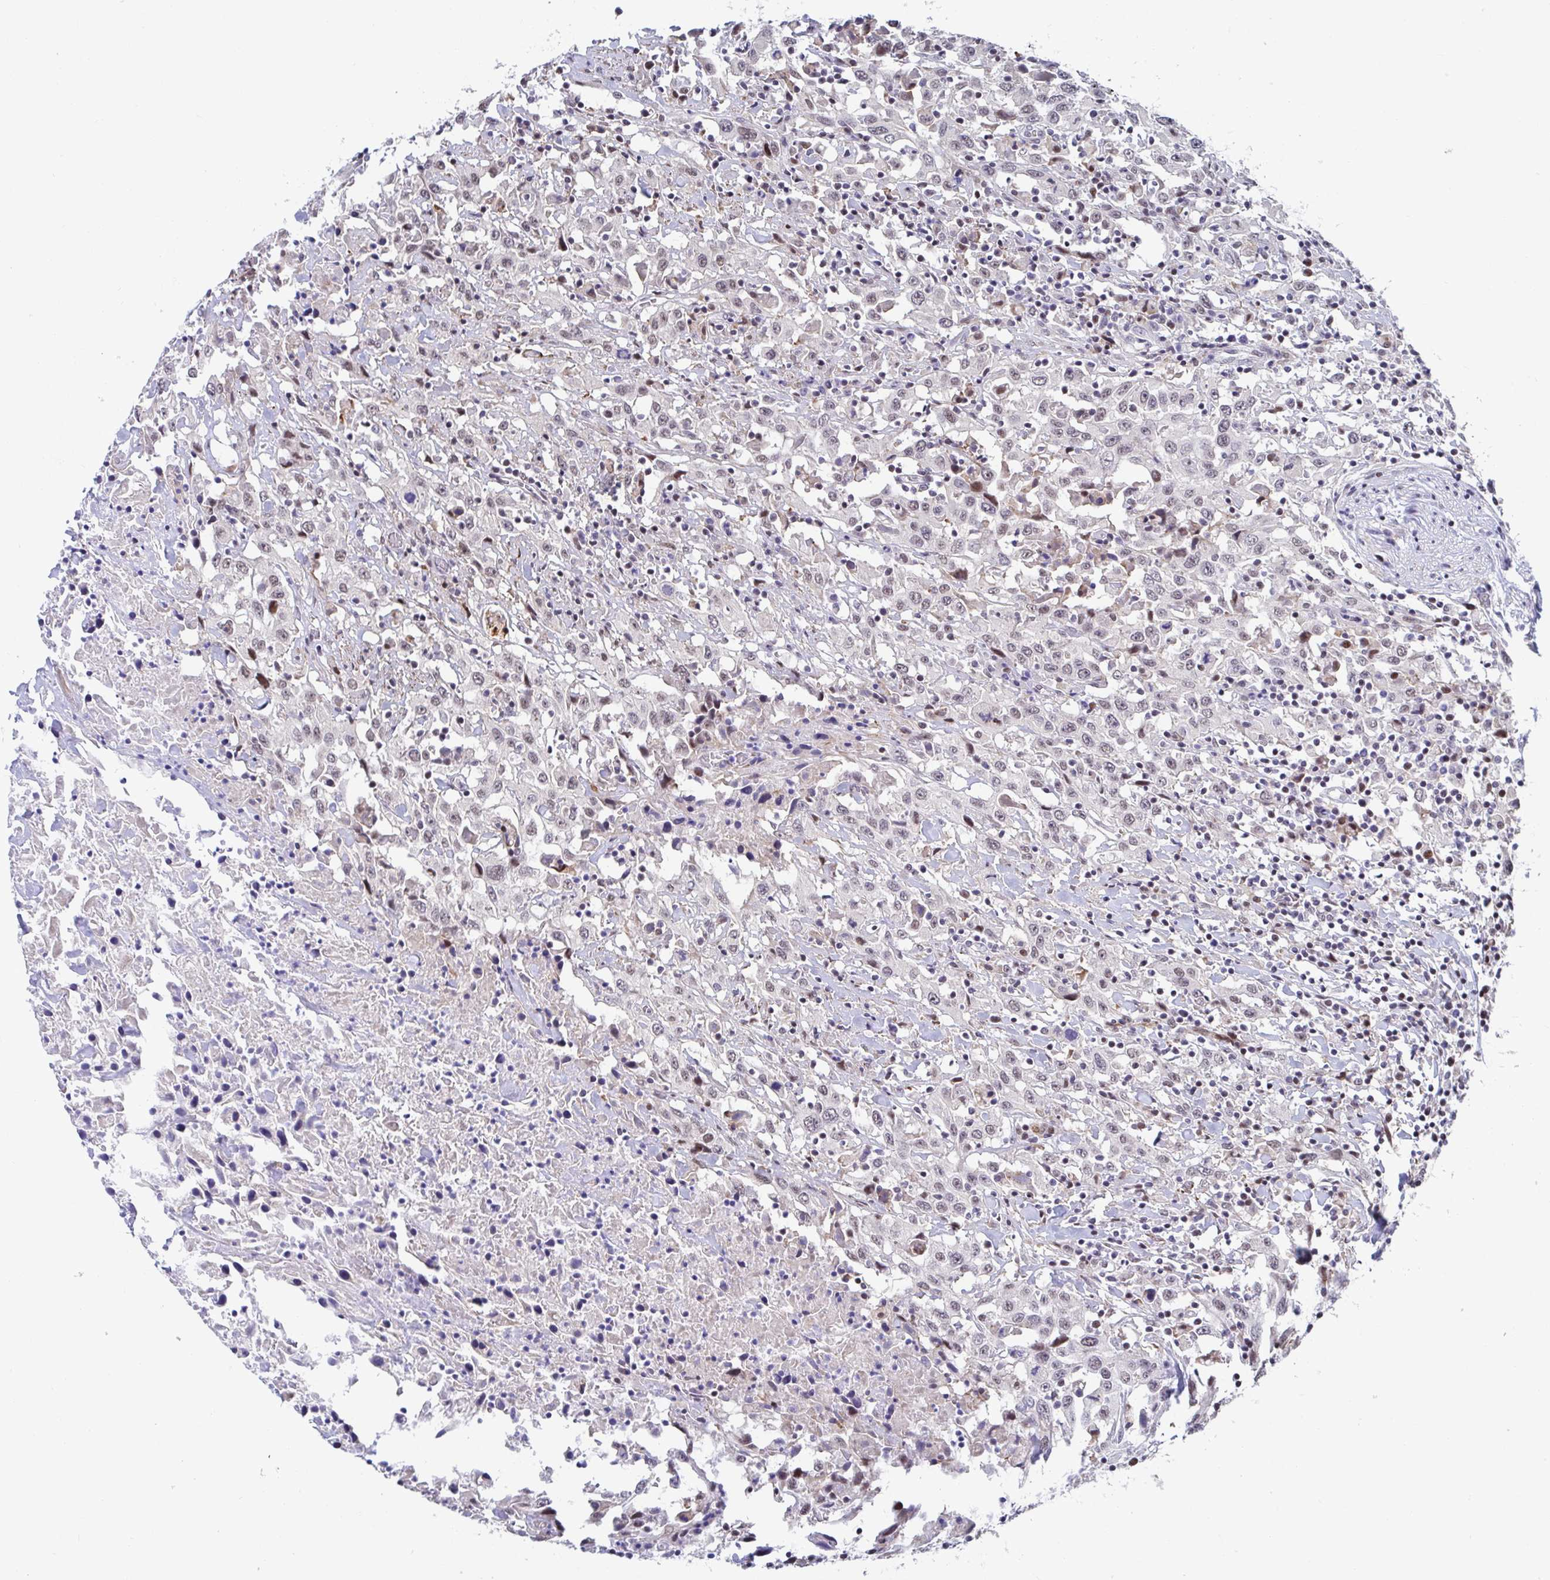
{"staining": {"intensity": "weak", "quantity": "25%-75%", "location": "nuclear"}, "tissue": "urothelial cancer", "cell_type": "Tumor cells", "image_type": "cancer", "snomed": [{"axis": "morphology", "description": "Urothelial carcinoma, High grade"}, {"axis": "topography", "description": "Urinary bladder"}], "caption": "Urothelial cancer stained for a protein demonstrates weak nuclear positivity in tumor cells.", "gene": "WDR72", "patient": {"sex": "male", "age": 61}}